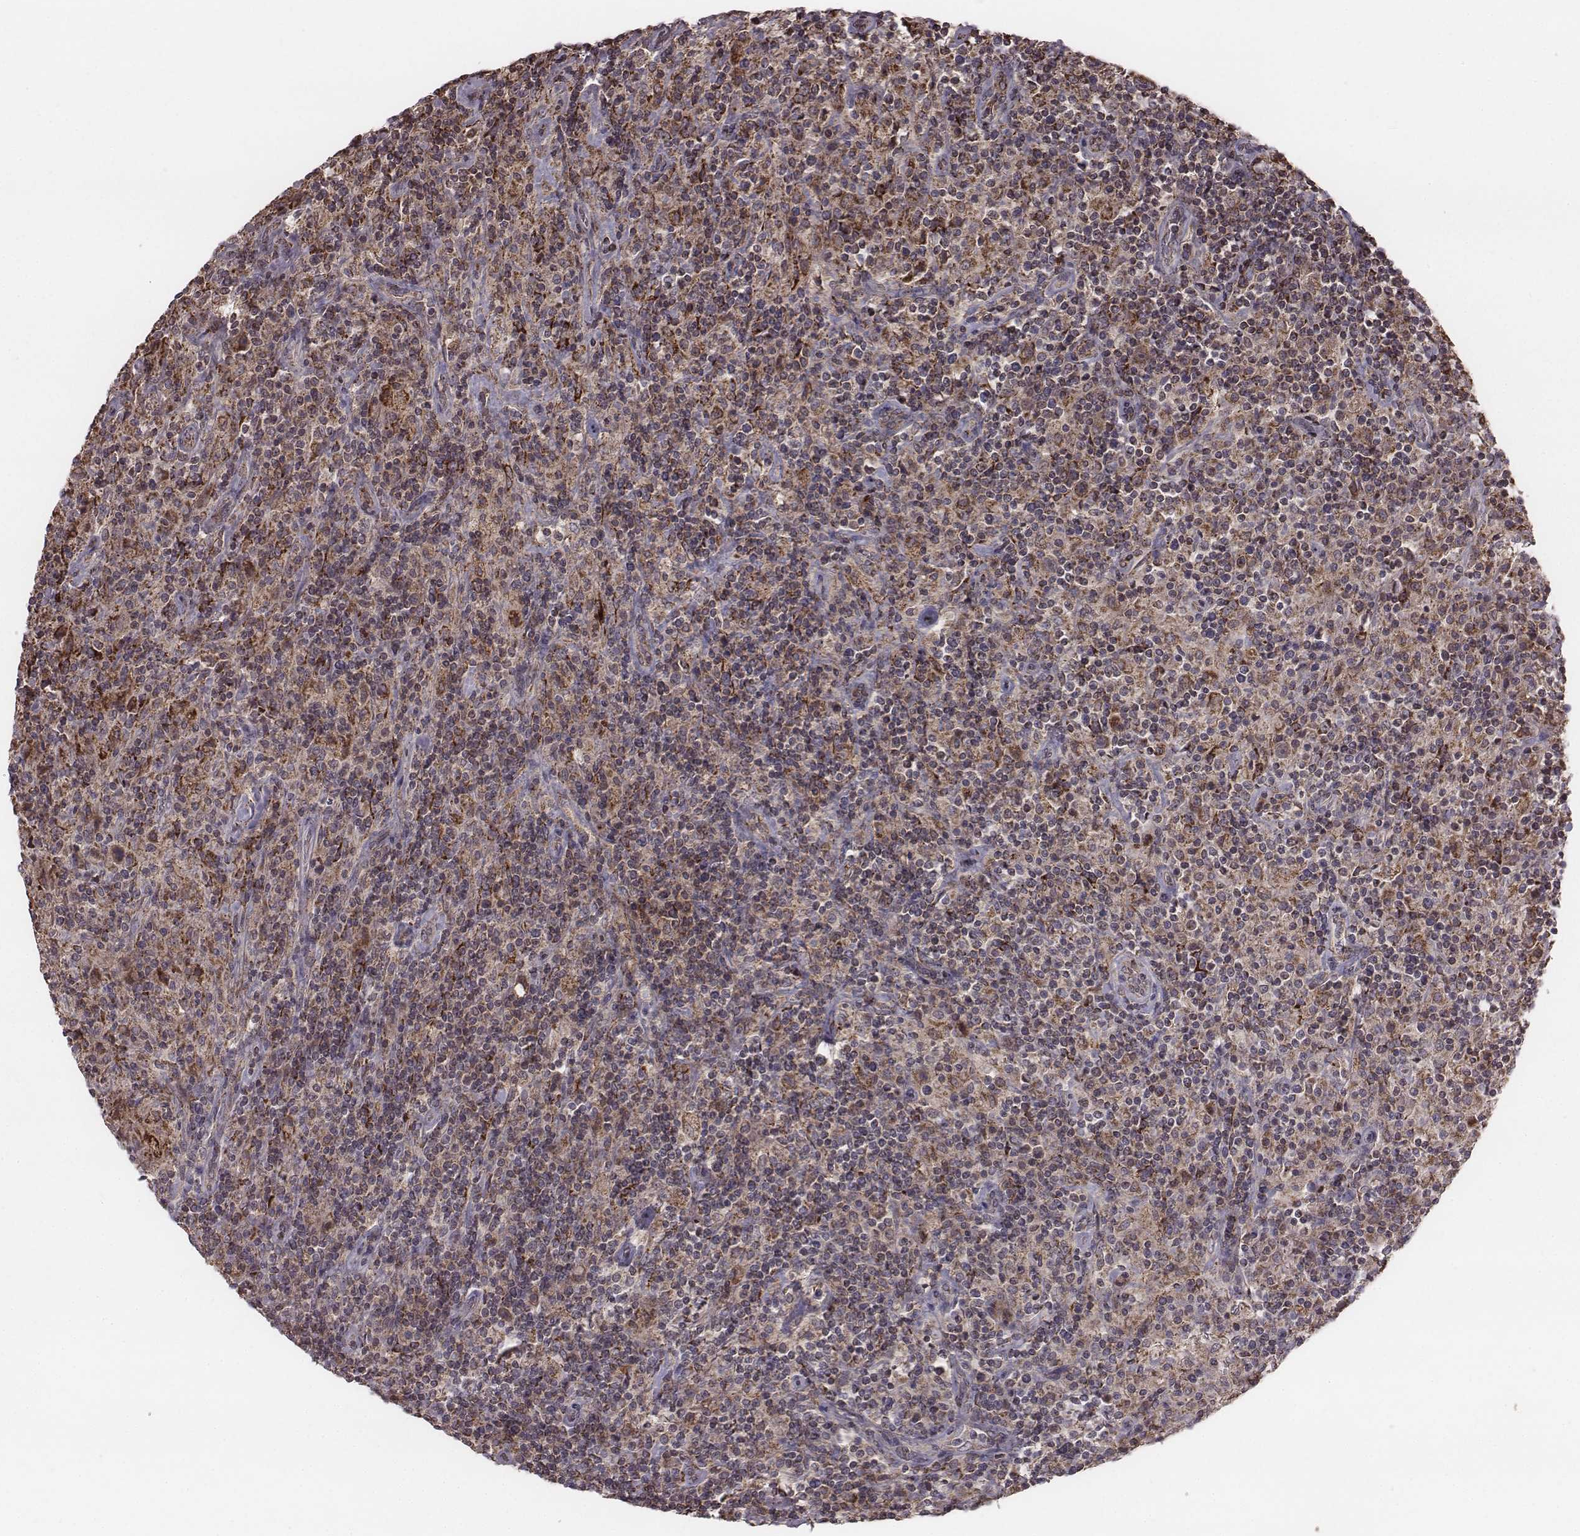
{"staining": {"intensity": "moderate", "quantity": ">75%", "location": "cytoplasmic/membranous"}, "tissue": "lymphoma", "cell_type": "Tumor cells", "image_type": "cancer", "snomed": [{"axis": "morphology", "description": "Hodgkin's disease, NOS"}, {"axis": "topography", "description": "Lymph node"}], "caption": "An IHC micrograph of tumor tissue is shown. Protein staining in brown highlights moderate cytoplasmic/membranous positivity in Hodgkin's disease within tumor cells. (Stains: DAB (3,3'-diaminobenzidine) in brown, nuclei in blue, Microscopy: brightfield microscopy at high magnification).", "gene": "PDCD2L", "patient": {"sex": "male", "age": 70}}